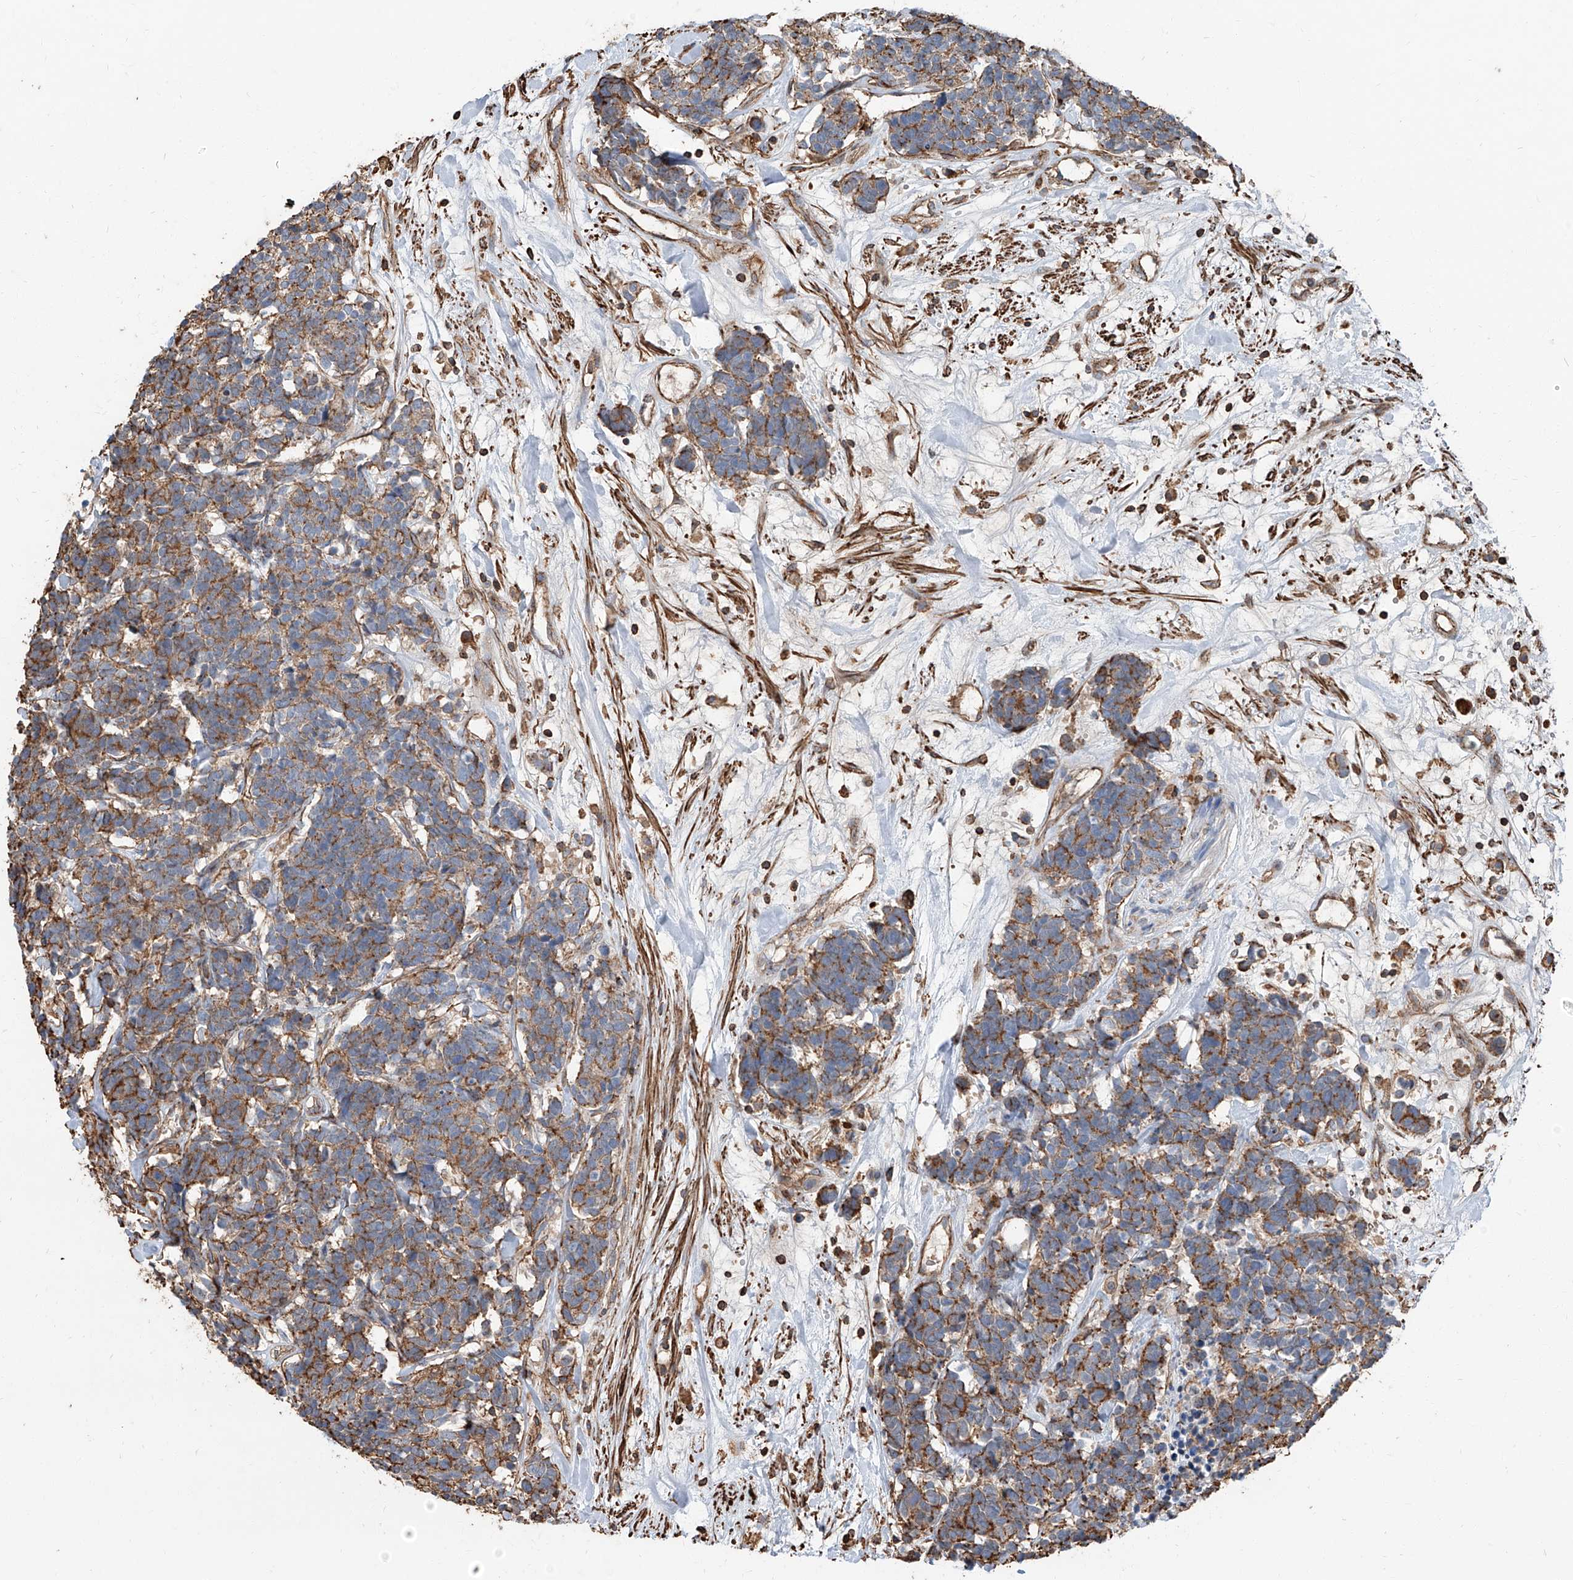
{"staining": {"intensity": "moderate", "quantity": "25%-75%", "location": "cytoplasmic/membranous"}, "tissue": "carcinoid", "cell_type": "Tumor cells", "image_type": "cancer", "snomed": [{"axis": "morphology", "description": "Carcinoma, NOS"}, {"axis": "morphology", "description": "Carcinoid, malignant, NOS"}, {"axis": "topography", "description": "Urinary bladder"}], "caption": "Human carcinoid stained with a brown dye displays moderate cytoplasmic/membranous positive expression in about 25%-75% of tumor cells.", "gene": "PIEZO2", "patient": {"sex": "male", "age": 57}}